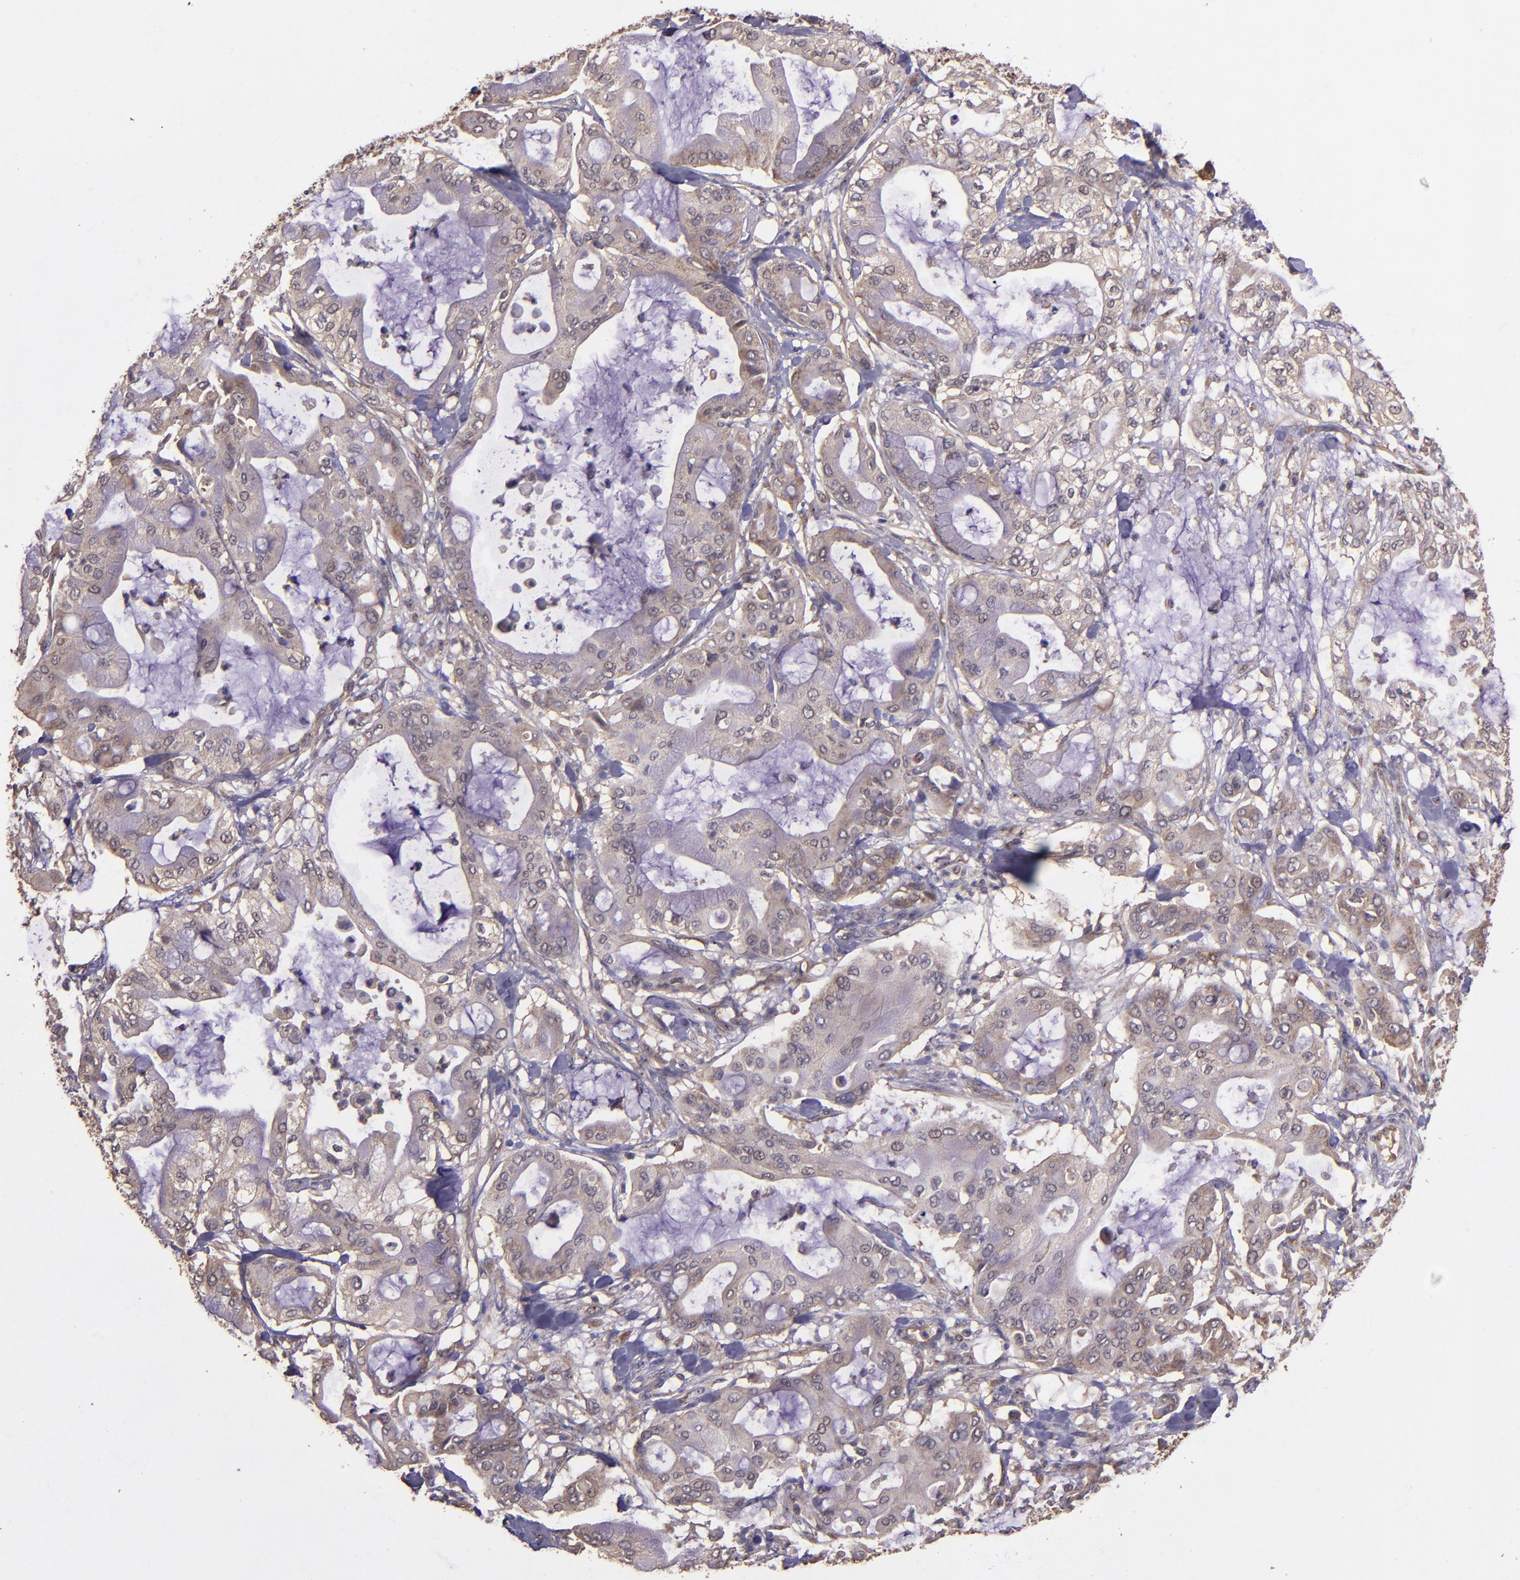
{"staining": {"intensity": "moderate", "quantity": ">75%", "location": "cytoplasmic/membranous"}, "tissue": "pancreatic cancer", "cell_type": "Tumor cells", "image_type": "cancer", "snomed": [{"axis": "morphology", "description": "Adenocarcinoma, NOS"}, {"axis": "morphology", "description": "Adenocarcinoma, metastatic, NOS"}, {"axis": "topography", "description": "Lymph node"}, {"axis": "topography", "description": "Pancreas"}, {"axis": "topography", "description": "Duodenum"}], "caption": "Protein expression analysis of human pancreatic metastatic adenocarcinoma reveals moderate cytoplasmic/membranous expression in about >75% of tumor cells. (DAB IHC, brown staining for protein, blue staining for nuclei).", "gene": "USP51", "patient": {"sex": "female", "age": 64}}